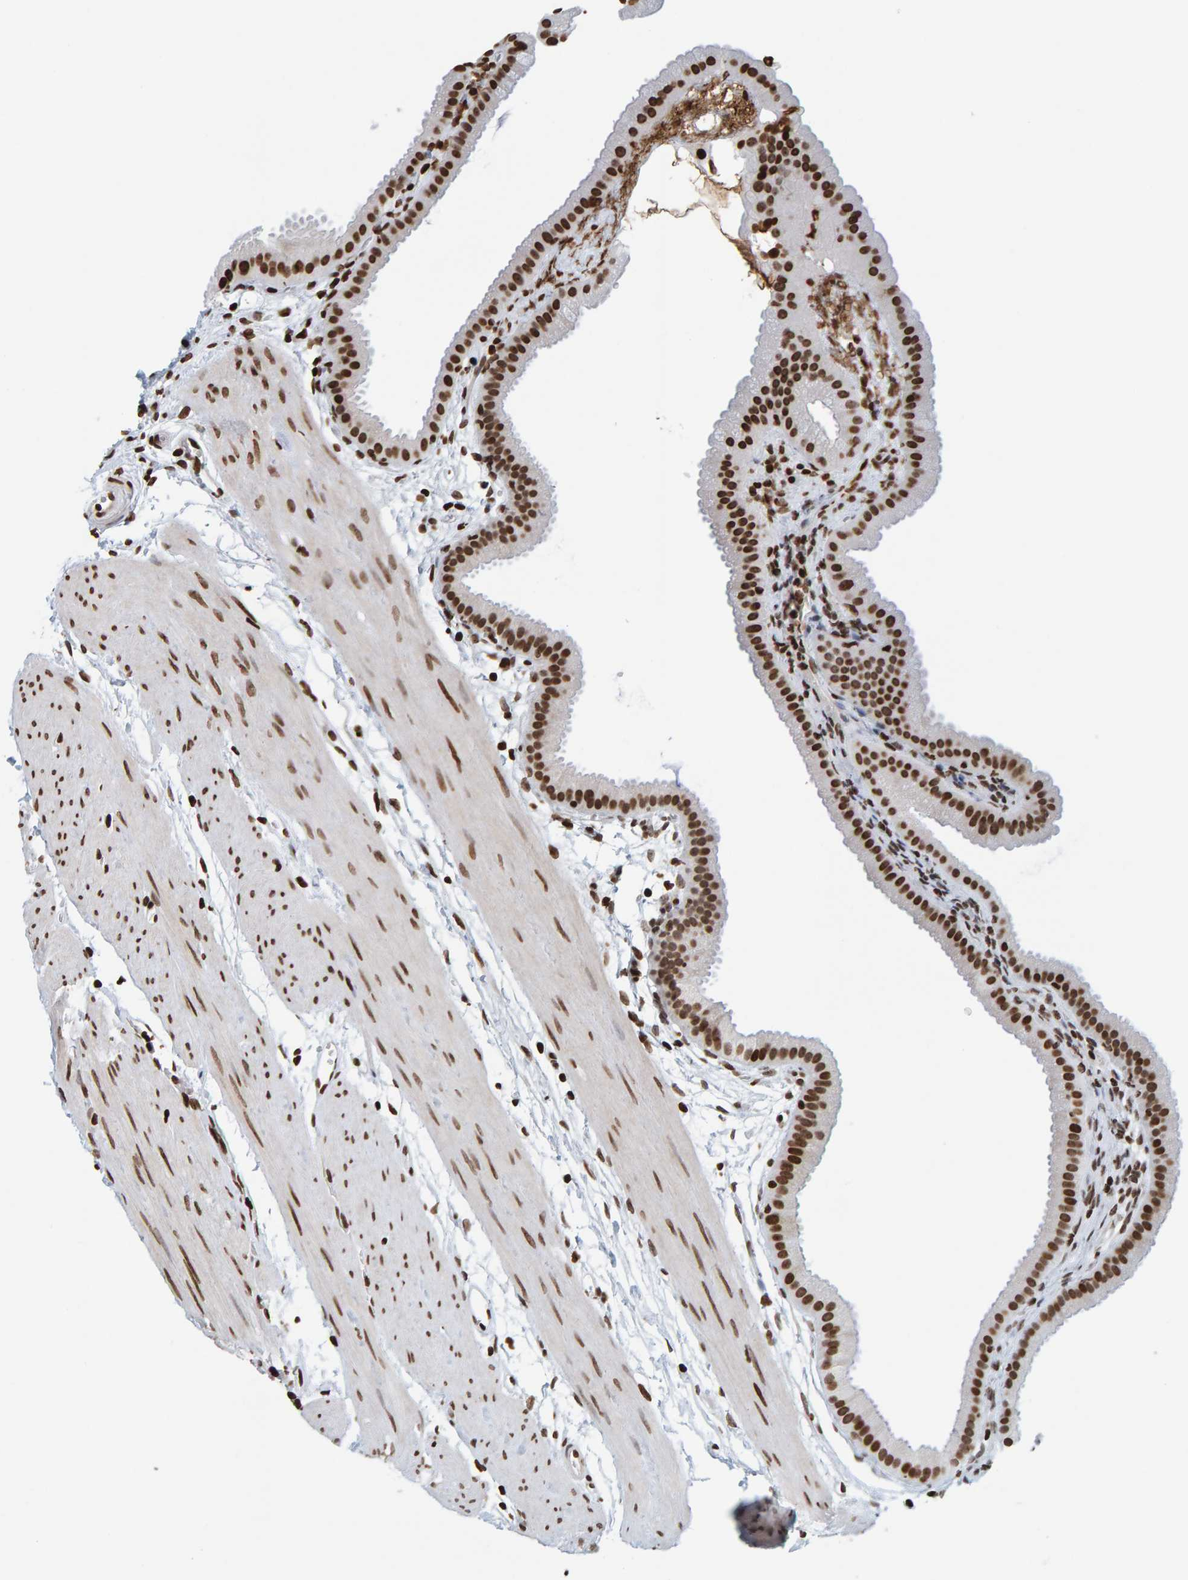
{"staining": {"intensity": "strong", "quantity": ">75%", "location": "nuclear"}, "tissue": "gallbladder", "cell_type": "Glandular cells", "image_type": "normal", "snomed": [{"axis": "morphology", "description": "Normal tissue, NOS"}, {"axis": "topography", "description": "Gallbladder"}], "caption": "Protein staining of normal gallbladder shows strong nuclear staining in approximately >75% of glandular cells.", "gene": "BRF2", "patient": {"sex": "female", "age": 64}}